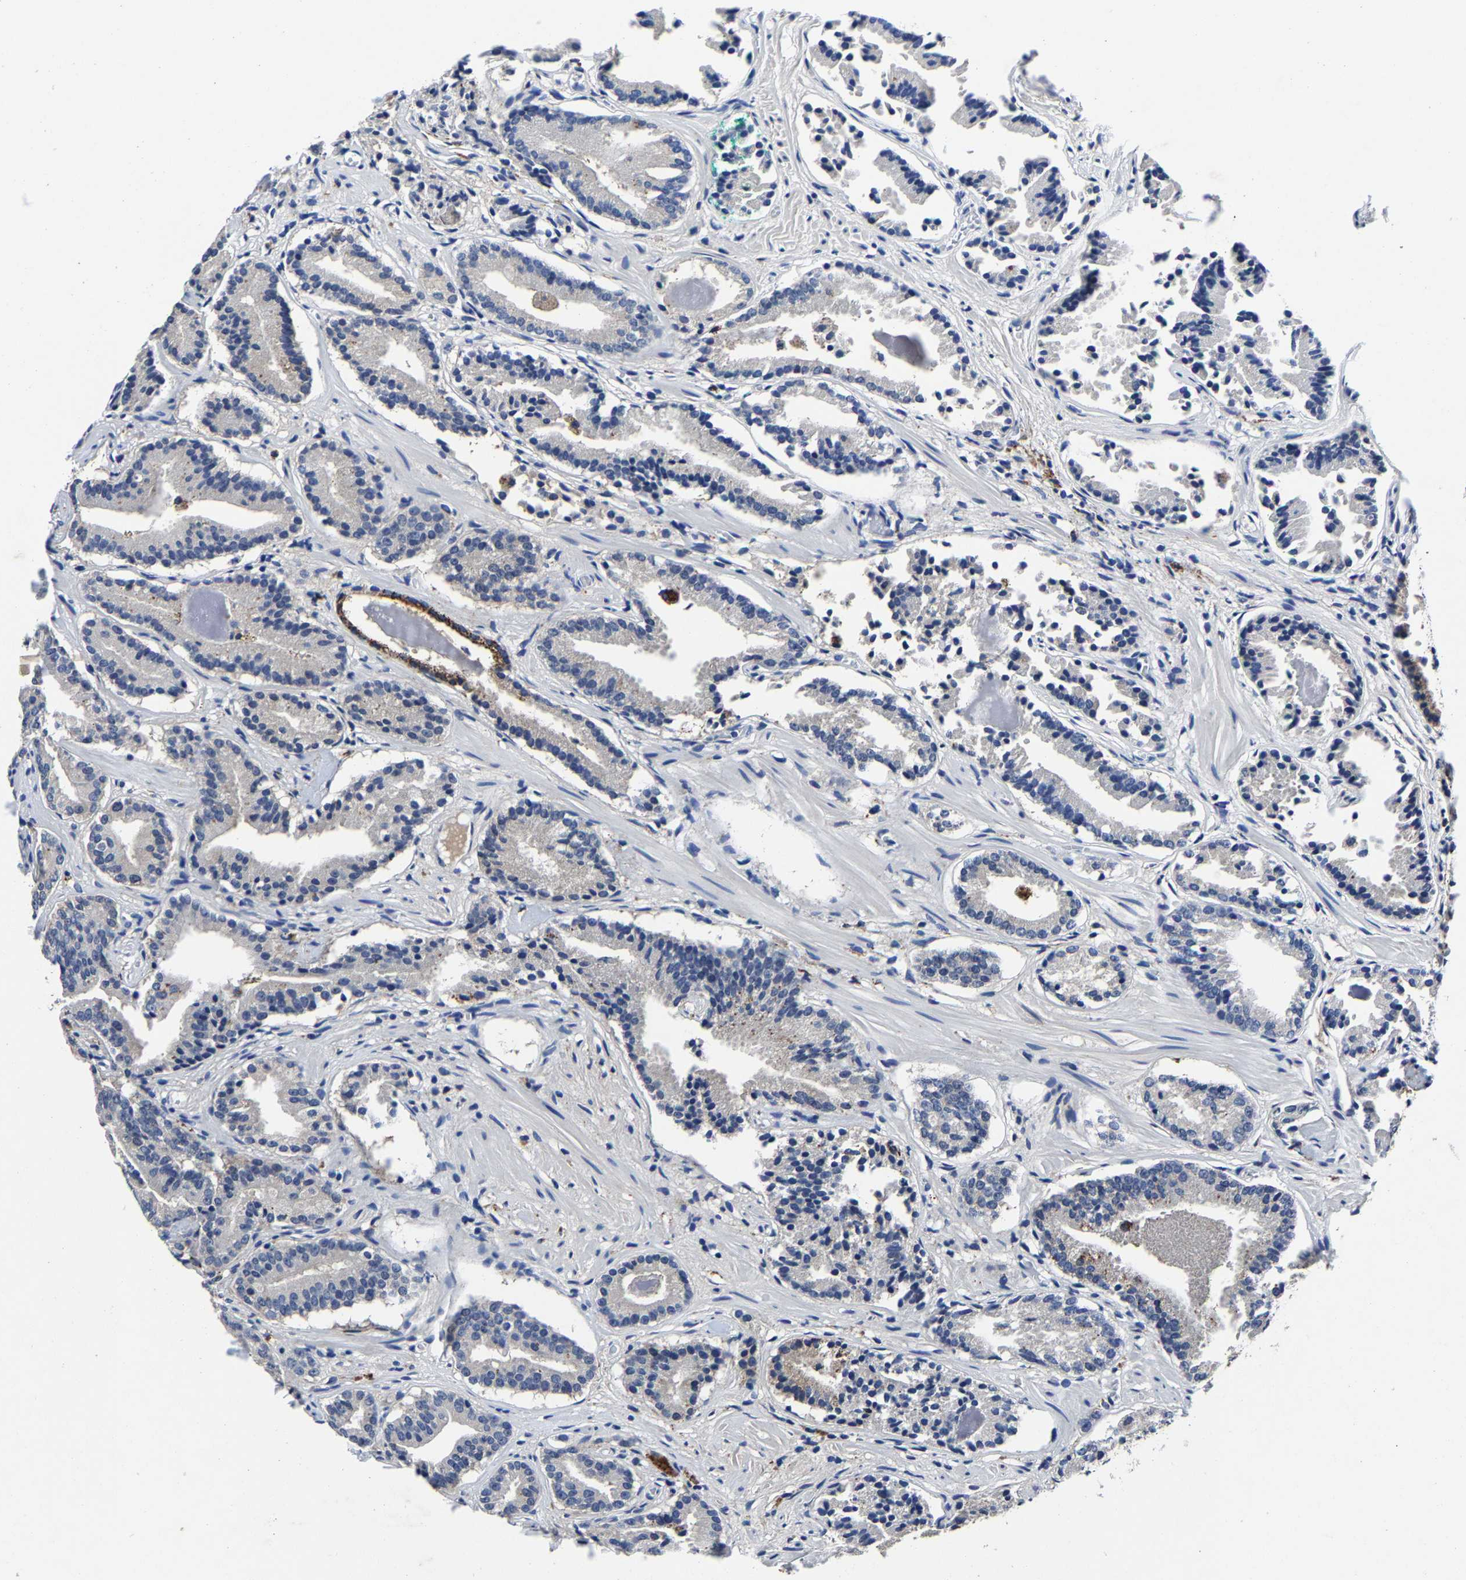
{"staining": {"intensity": "negative", "quantity": "none", "location": "none"}, "tissue": "prostate cancer", "cell_type": "Tumor cells", "image_type": "cancer", "snomed": [{"axis": "morphology", "description": "Adenocarcinoma, Low grade"}, {"axis": "topography", "description": "Prostate"}], "caption": "Low-grade adenocarcinoma (prostate) stained for a protein using IHC exhibits no positivity tumor cells.", "gene": "PSPH", "patient": {"sex": "male", "age": 51}}